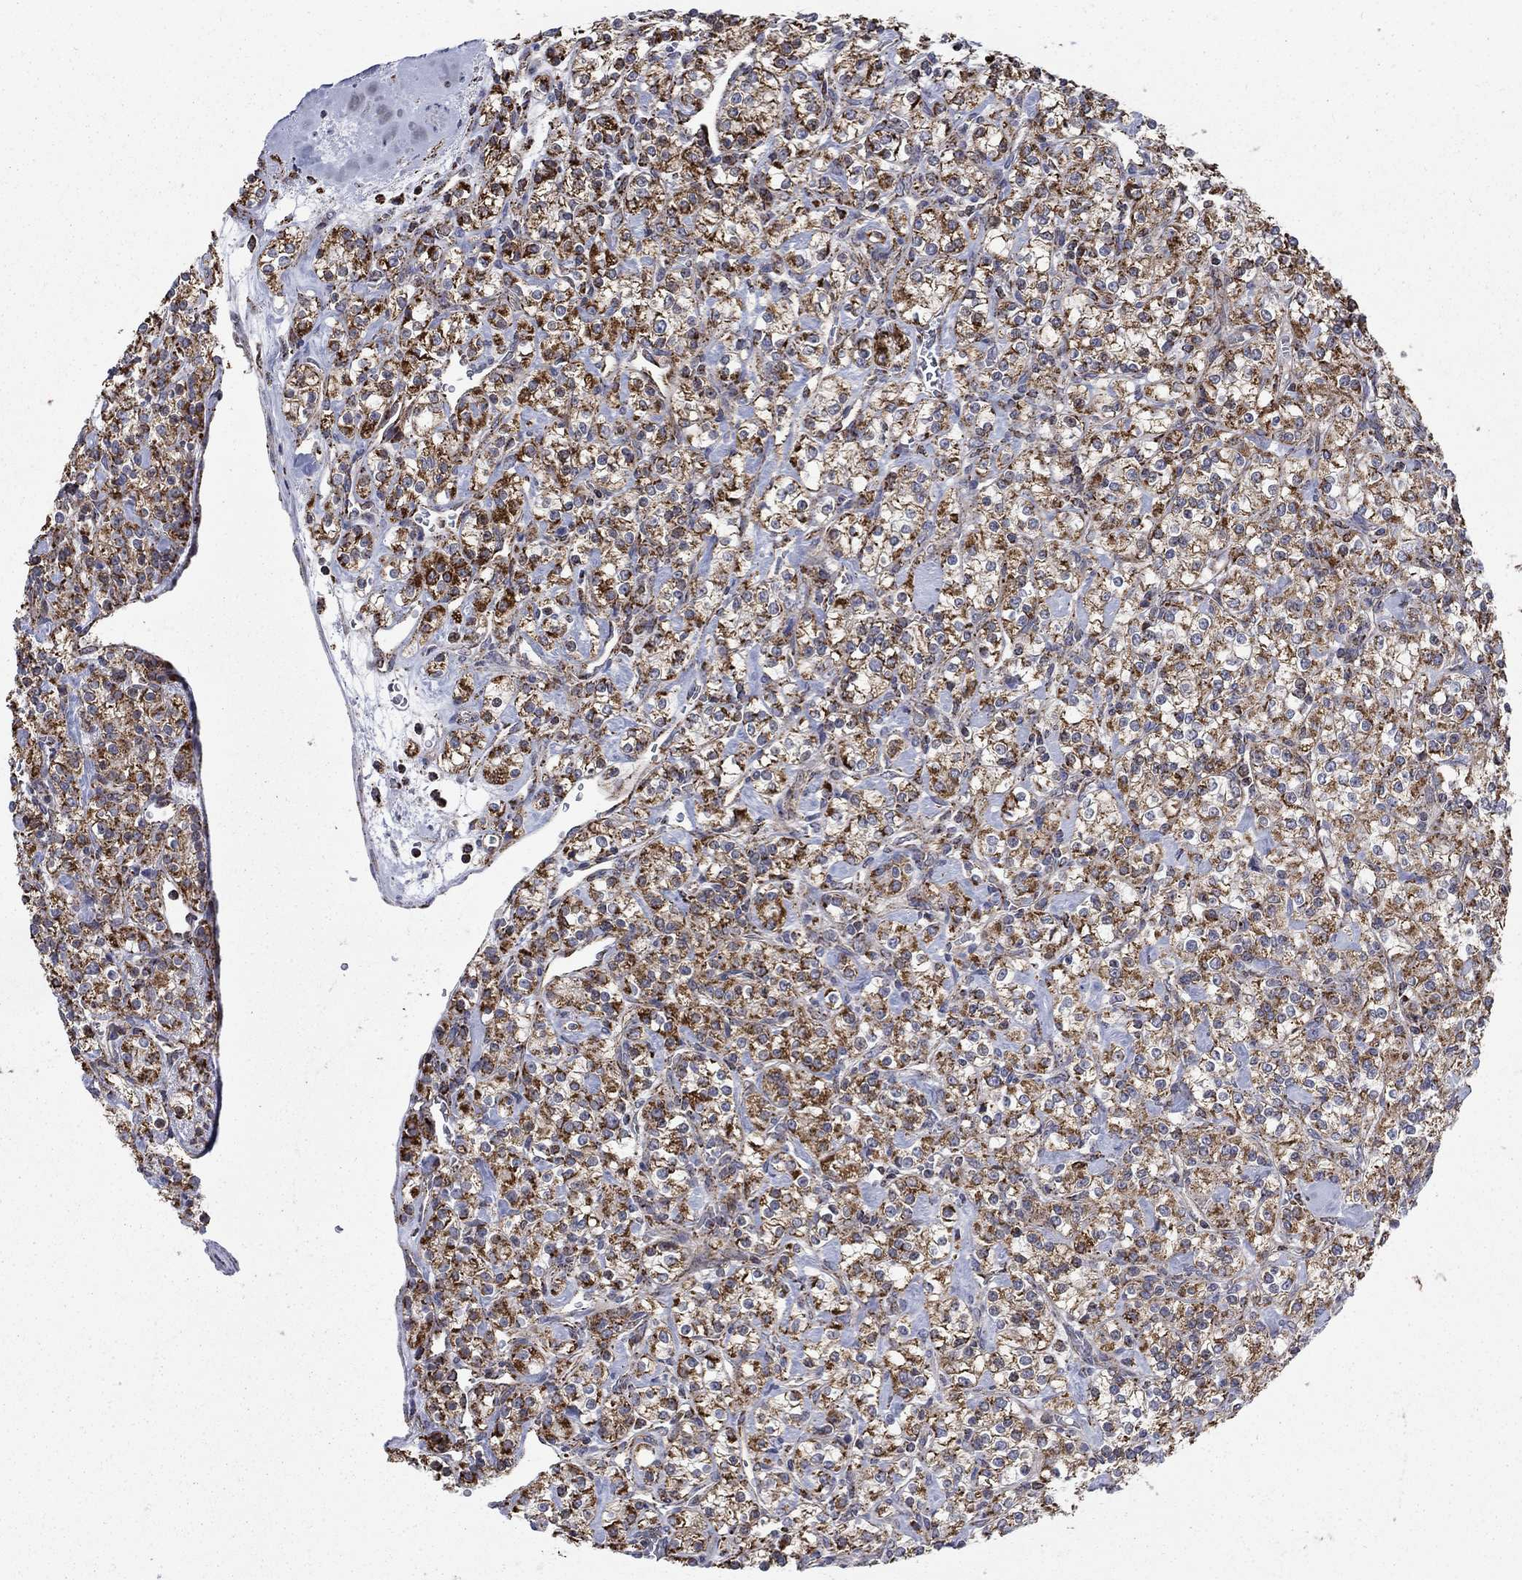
{"staining": {"intensity": "strong", "quantity": ">75%", "location": "cytoplasmic/membranous"}, "tissue": "renal cancer", "cell_type": "Tumor cells", "image_type": "cancer", "snomed": [{"axis": "morphology", "description": "Adenocarcinoma, NOS"}, {"axis": "topography", "description": "Kidney"}], "caption": "Protein expression analysis of renal cancer (adenocarcinoma) exhibits strong cytoplasmic/membranous expression in about >75% of tumor cells. The protein of interest is shown in brown color, while the nuclei are stained blue.", "gene": "MOAP1", "patient": {"sex": "male", "age": 77}}